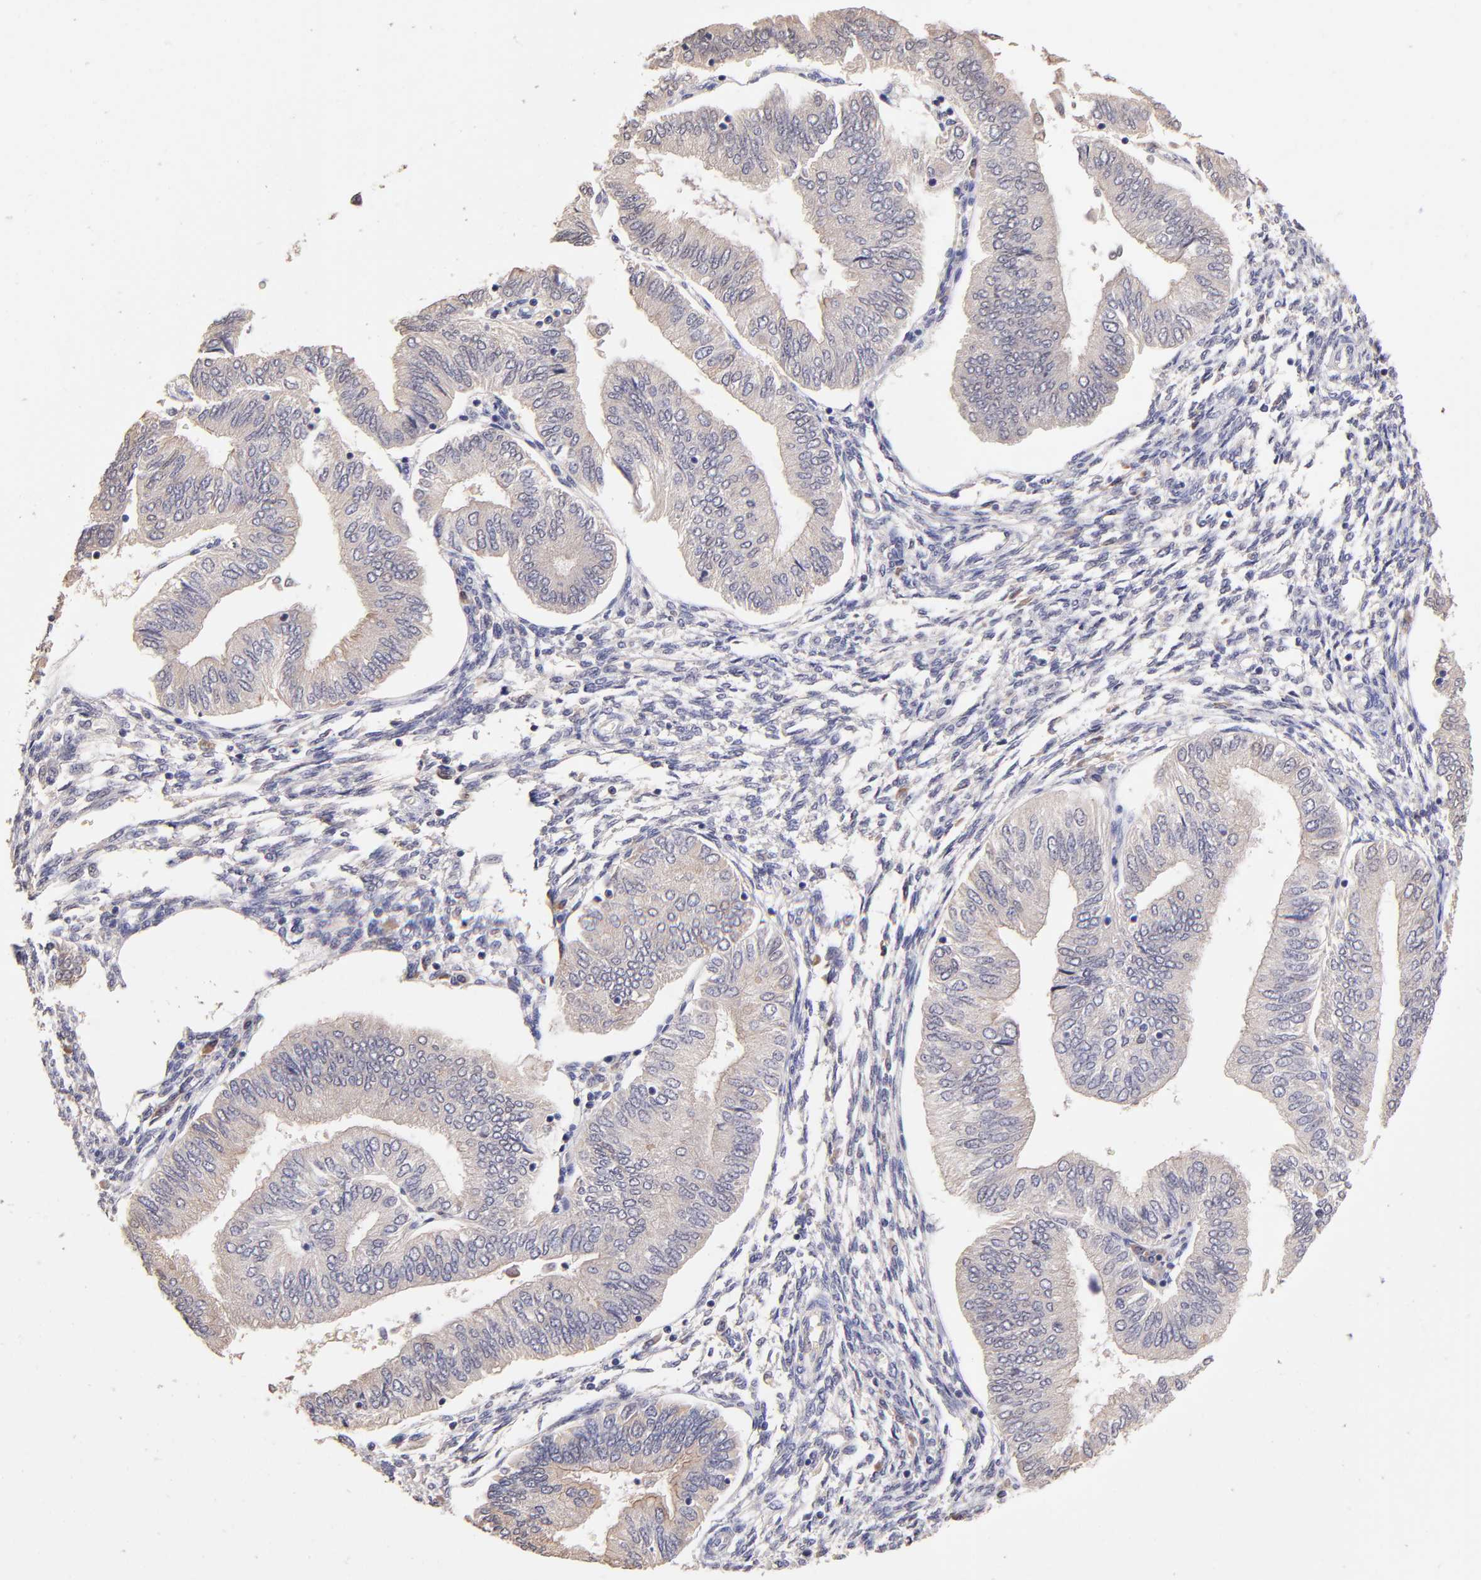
{"staining": {"intensity": "weak", "quantity": ">75%", "location": "cytoplasmic/membranous"}, "tissue": "endometrial cancer", "cell_type": "Tumor cells", "image_type": "cancer", "snomed": [{"axis": "morphology", "description": "Adenocarcinoma, NOS"}, {"axis": "topography", "description": "Endometrium"}], "caption": "Immunohistochemistry (IHC) image of endometrial cancer stained for a protein (brown), which demonstrates low levels of weak cytoplasmic/membranous staining in about >75% of tumor cells.", "gene": "RNASEL", "patient": {"sex": "female", "age": 51}}